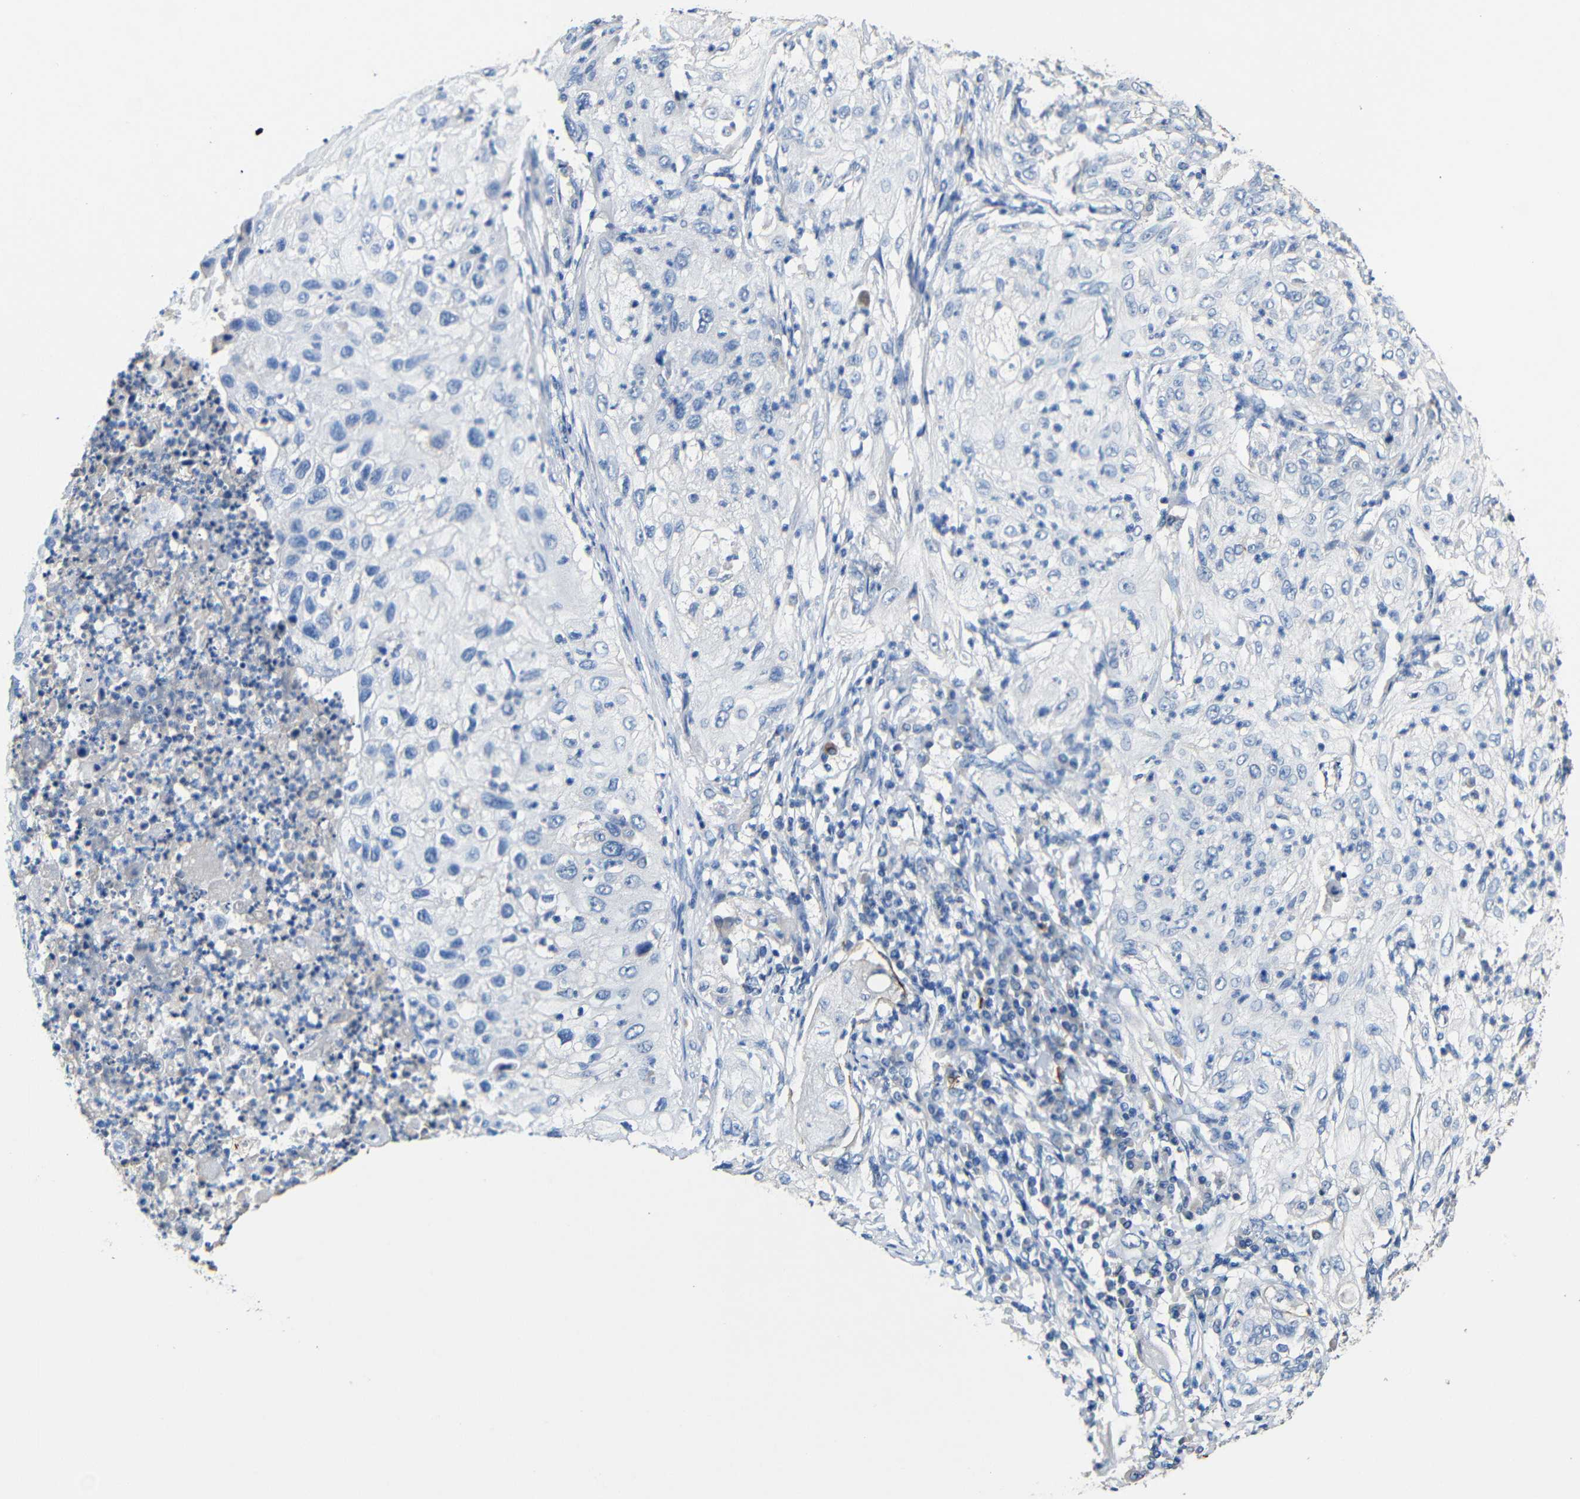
{"staining": {"intensity": "negative", "quantity": "none", "location": "none"}, "tissue": "lung cancer", "cell_type": "Tumor cells", "image_type": "cancer", "snomed": [{"axis": "morphology", "description": "Inflammation, NOS"}, {"axis": "morphology", "description": "Squamous cell carcinoma, NOS"}, {"axis": "topography", "description": "Lymph node"}, {"axis": "topography", "description": "Soft tissue"}, {"axis": "topography", "description": "Lung"}], "caption": "High power microscopy histopathology image of an IHC micrograph of squamous cell carcinoma (lung), revealing no significant positivity in tumor cells.", "gene": "ACKR2", "patient": {"sex": "male", "age": 66}}